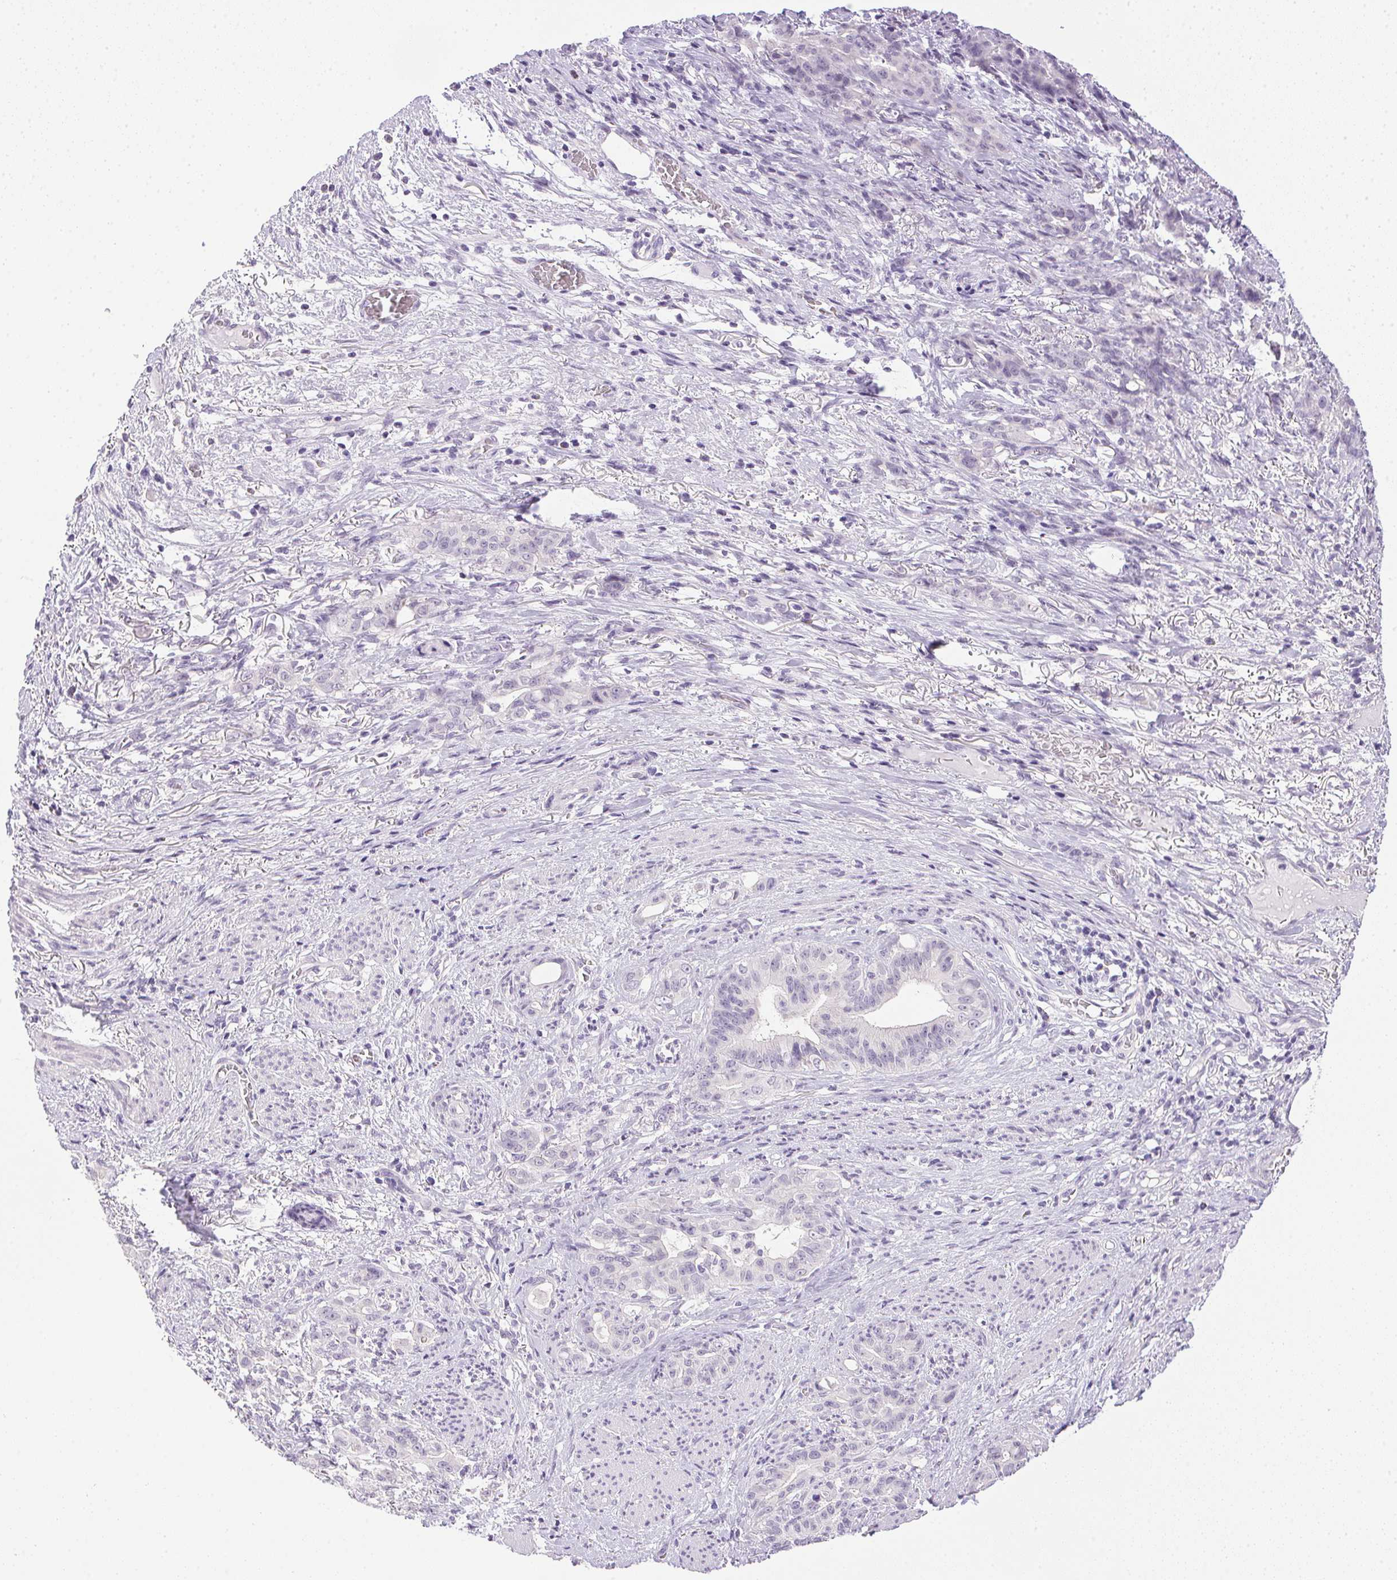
{"staining": {"intensity": "negative", "quantity": "none", "location": "none"}, "tissue": "stomach cancer", "cell_type": "Tumor cells", "image_type": "cancer", "snomed": [{"axis": "morphology", "description": "Normal tissue, NOS"}, {"axis": "morphology", "description": "Adenocarcinoma, NOS"}, {"axis": "topography", "description": "Esophagus"}, {"axis": "topography", "description": "Stomach, upper"}], "caption": "High magnification brightfield microscopy of stomach cancer stained with DAB (brown) and counterstained with hematoxylin (blue): tumor cells show no significant expression.", "gene": "PRL", "patient": {"sex": "male", "age": 62}}